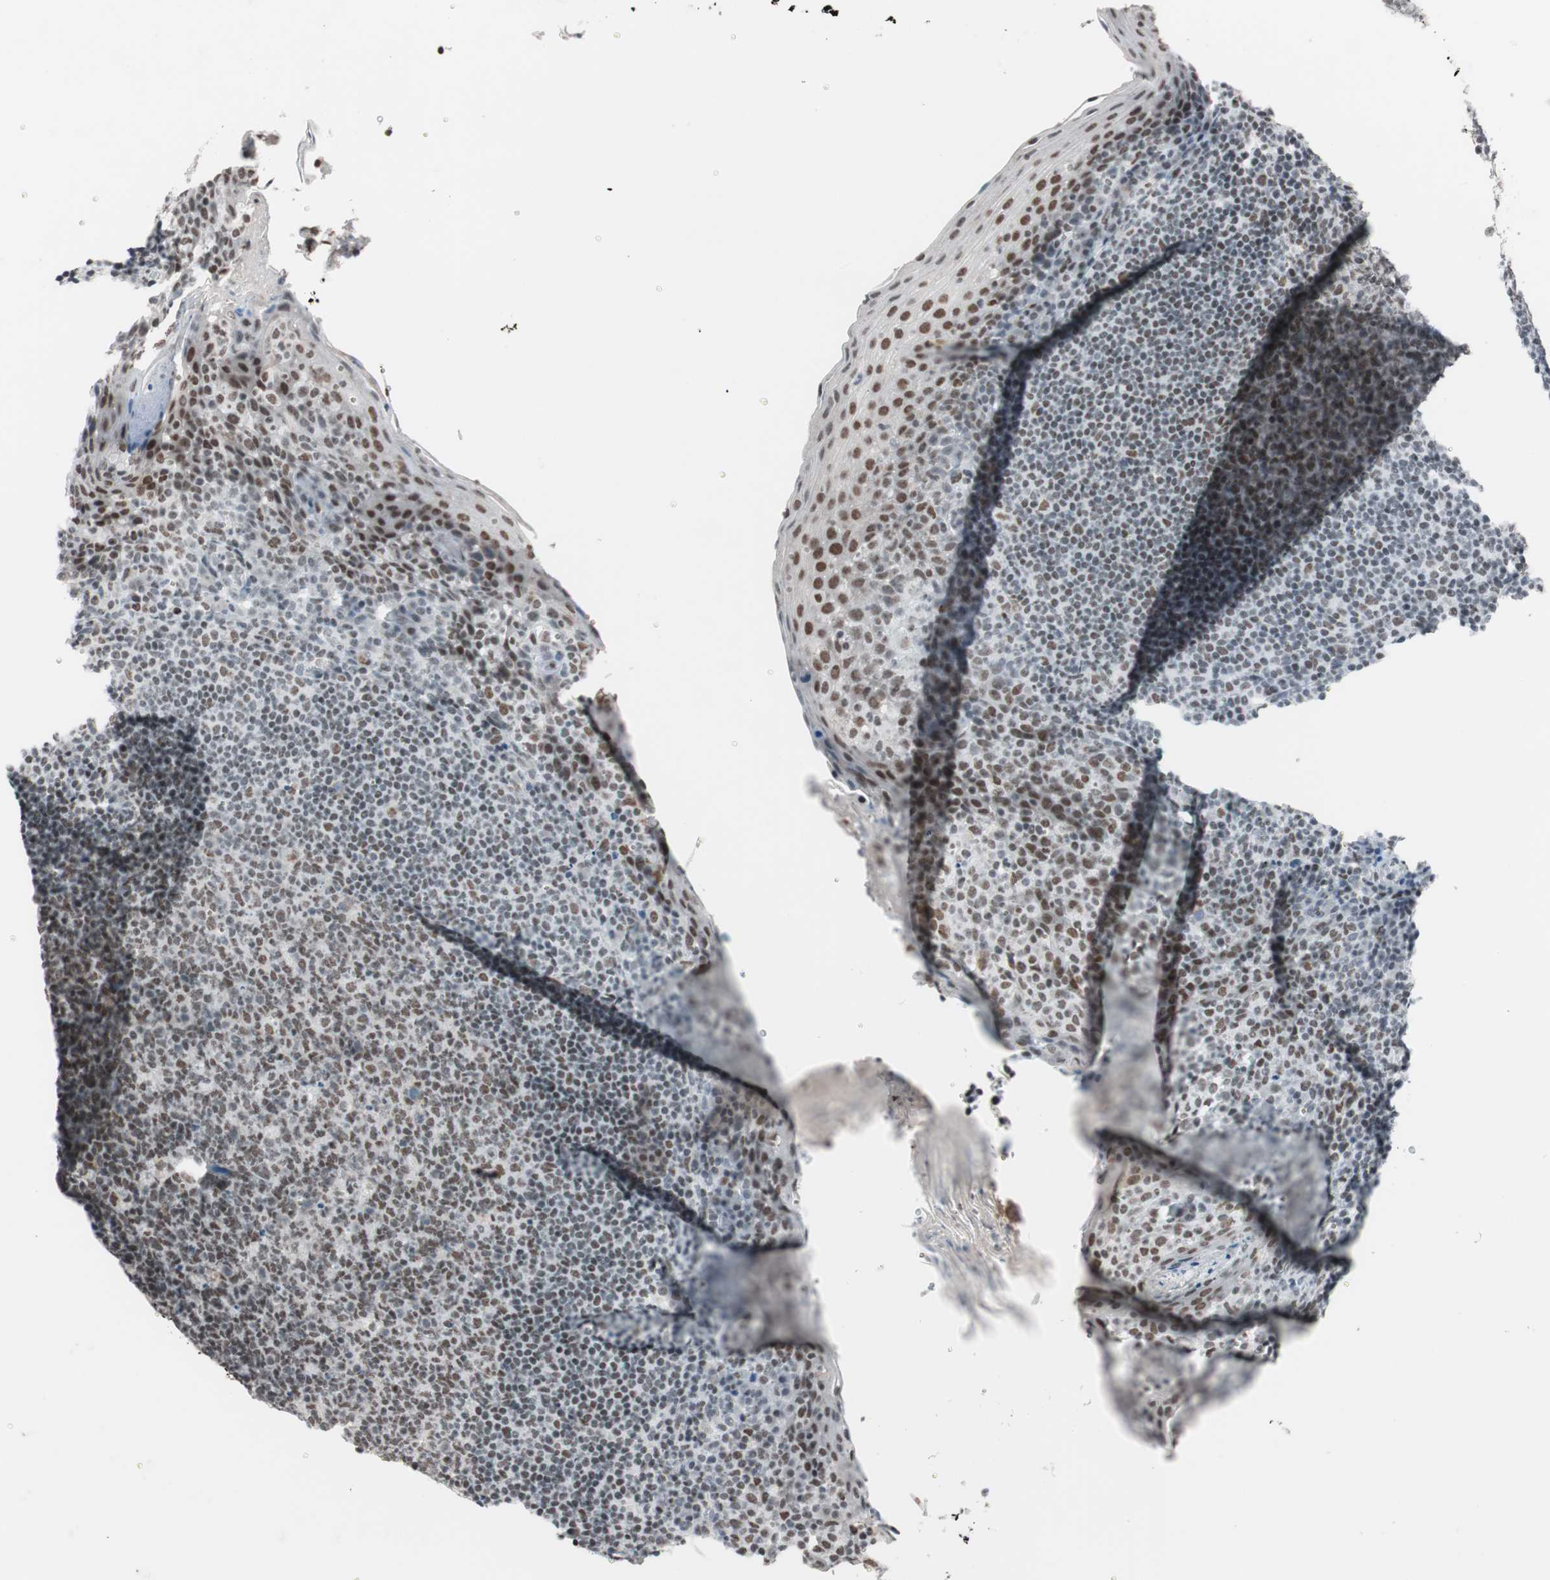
{"staining": {"intensity": "strong", "quantity": ">75%", "location": "nuclear"}, "tissue": "tonsil", "cell_type": "Germinal center cells", "image_type": "normal", "snomed": [{"axis": "morphology", "description": "Normal tissue, NOS"}, {"axis": "topography", "description": "Tonsil"}], "caption": "Tonsil stained for a protein (brown) demonstrates strong nuclear positive expression in about >75% of germinal center cells.", "gene": "ARID1A", "patient": {"sex": "male", "age": 17}}